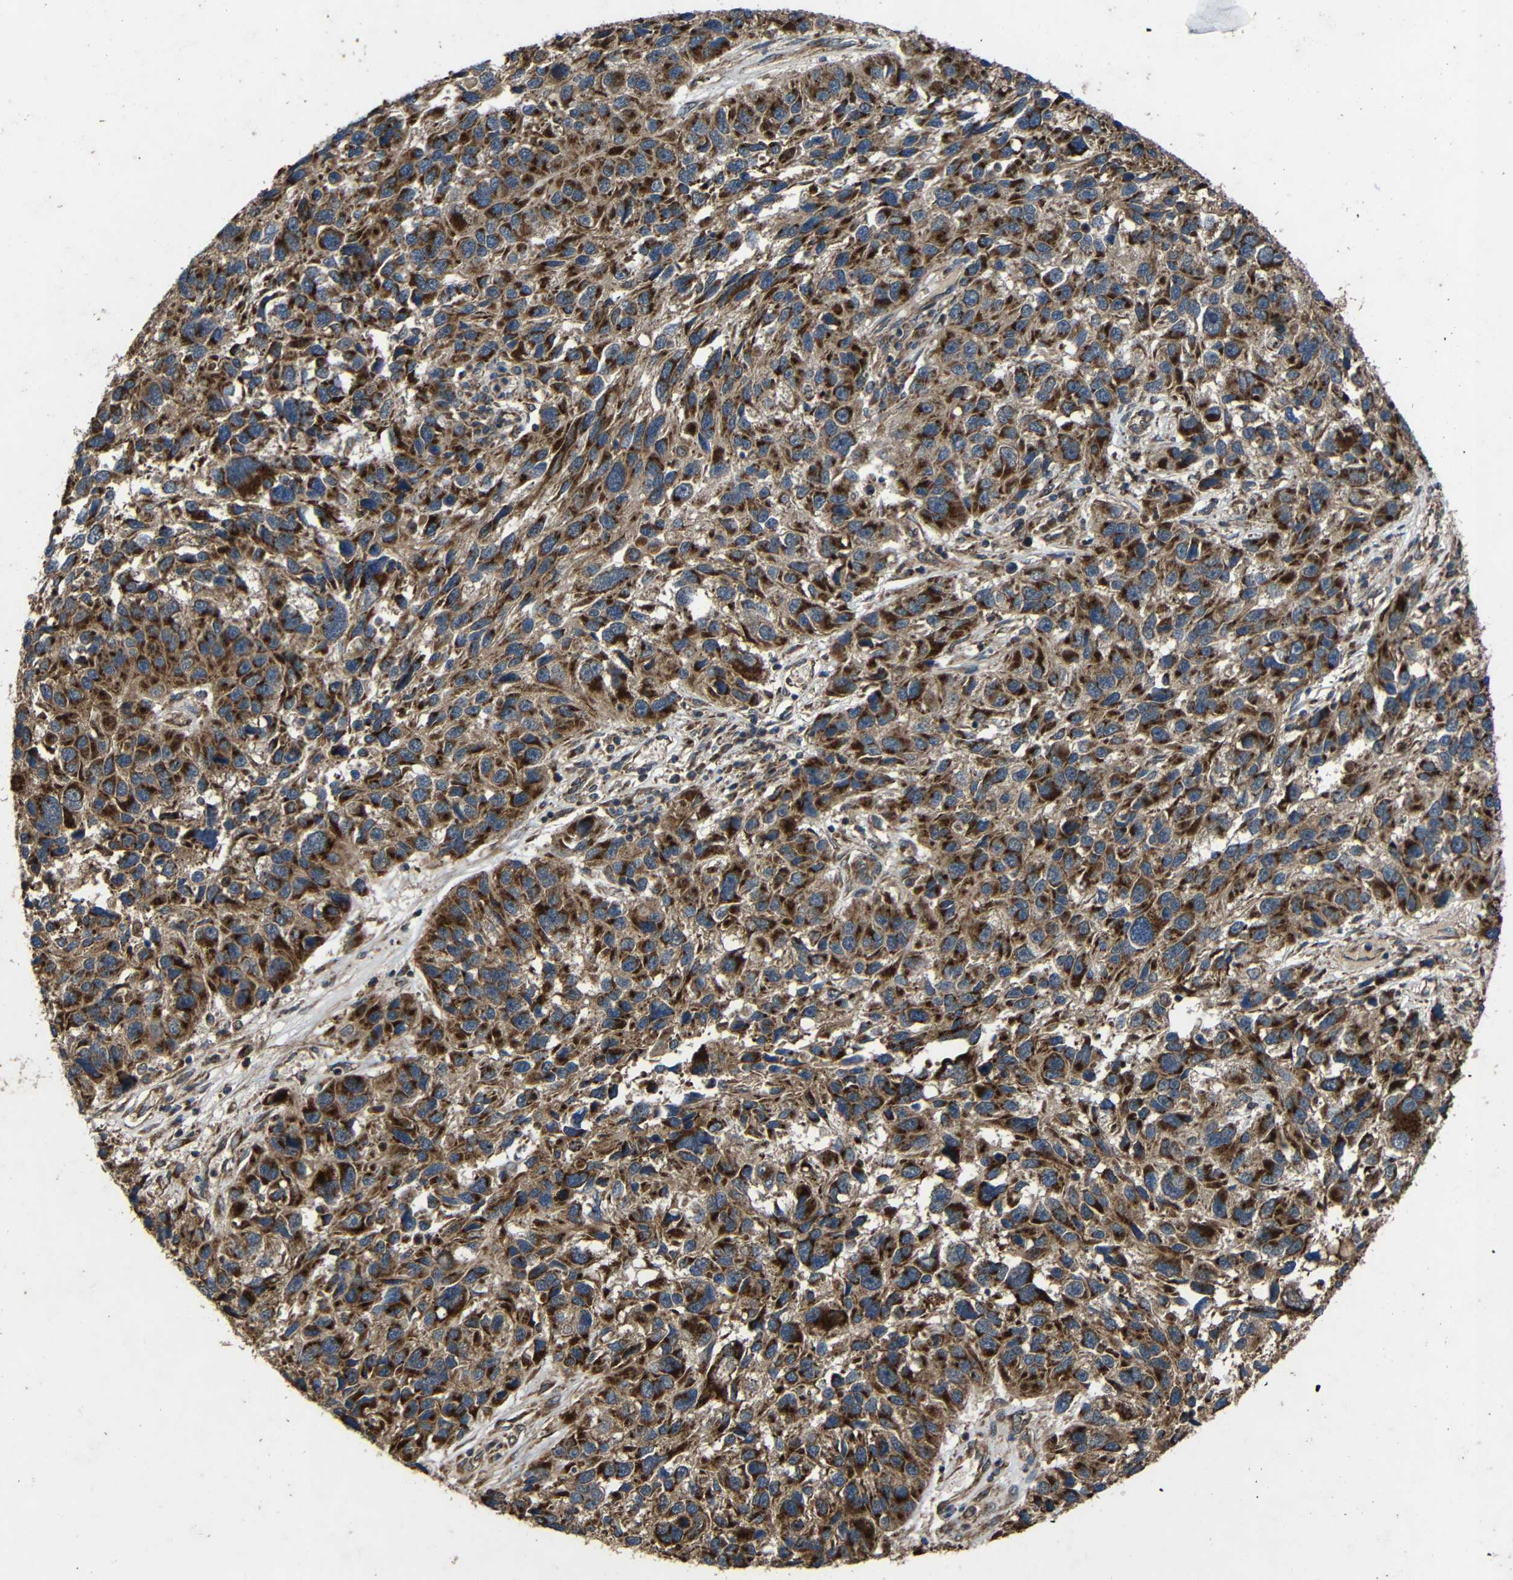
{"staining": {"intensity": "strong", "quantity": ">75%", "location": "cytoplasmic/membranous"}, "tissue": "melanoma", "cell_type": "Tumor cells", "image_type": "cancer", "snomed": [{"axis": "morphology", "description": "Malignant melanoma, NOS"}, {"axis": "topography", "description": "Skin"}], "caption": "The photomicrograph shows immunohistochemical staining of malignant melanoma. There is strong cytoplasmic/membranous staining is present in about >75% of tumor cells.", "gene": "C1GALT1", "patient": {"sex": "male", "age": 53}}